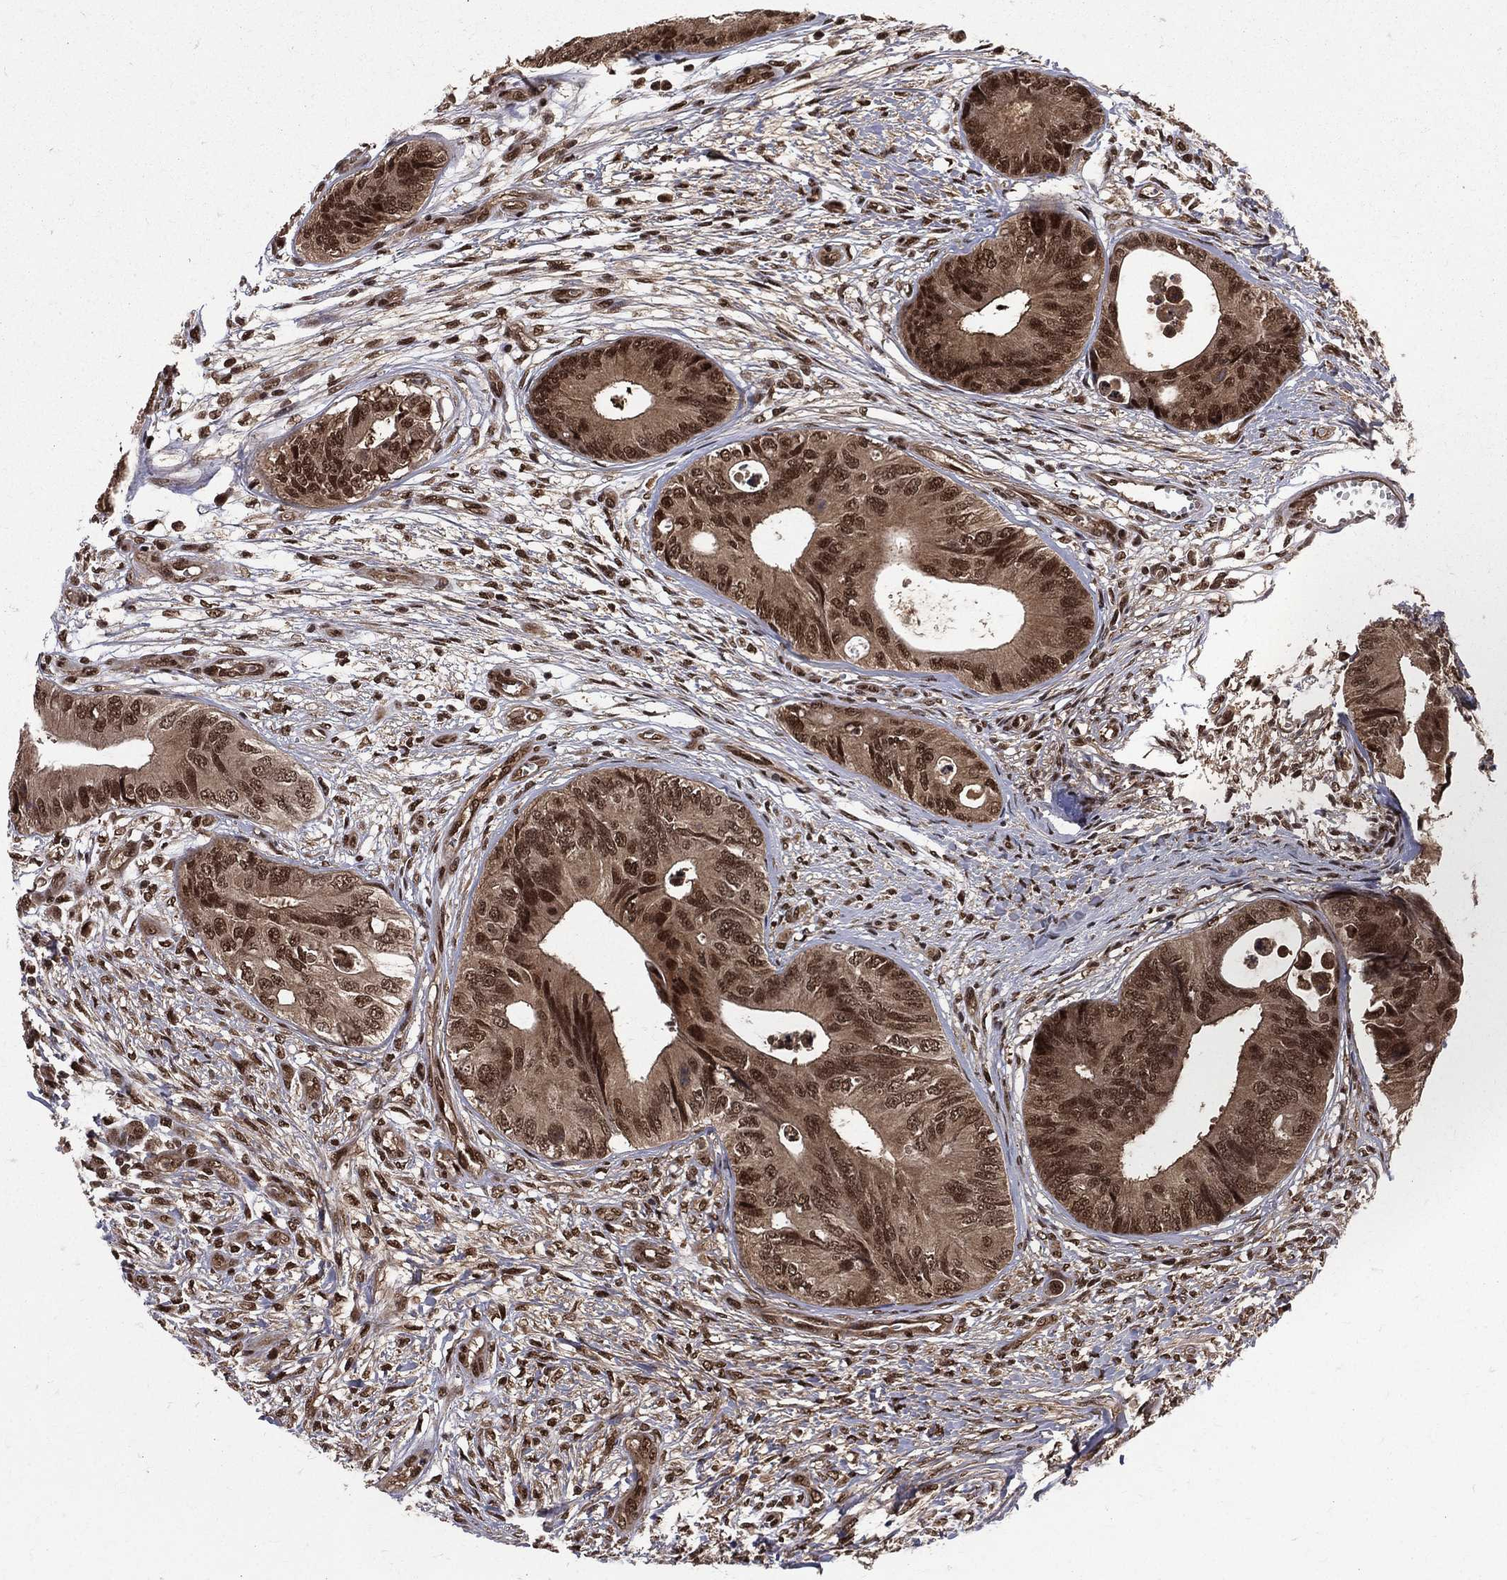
{"staining": {"intensity": "strong", "quantity": "25%-75%", "location": "cytoplasmic/membranous,nuclear"}, "tissue": "colorectal cancer", "cell_type": "Tumor cells", "image_type": "cancer", "snomed": [{"axis": "morphology", "description": "Normal tissue, NOS"}, {"axis": "morphology", "description": "Adenocarcinoma, NOS"}, {"axis": "topography", "description": "Colon"}], "caption": "Adenocarcinoma (colorectal) was stained to show a protein in brown. There is high levels of strong cytoplasmic/membranous and nuclear expression in approximately 25%-75% of tumor cells. The protein is shown in brown color, while the nuclei are stained blue.", "gene": "COPS4", "patient": {"sex": "male", "age": 65}}